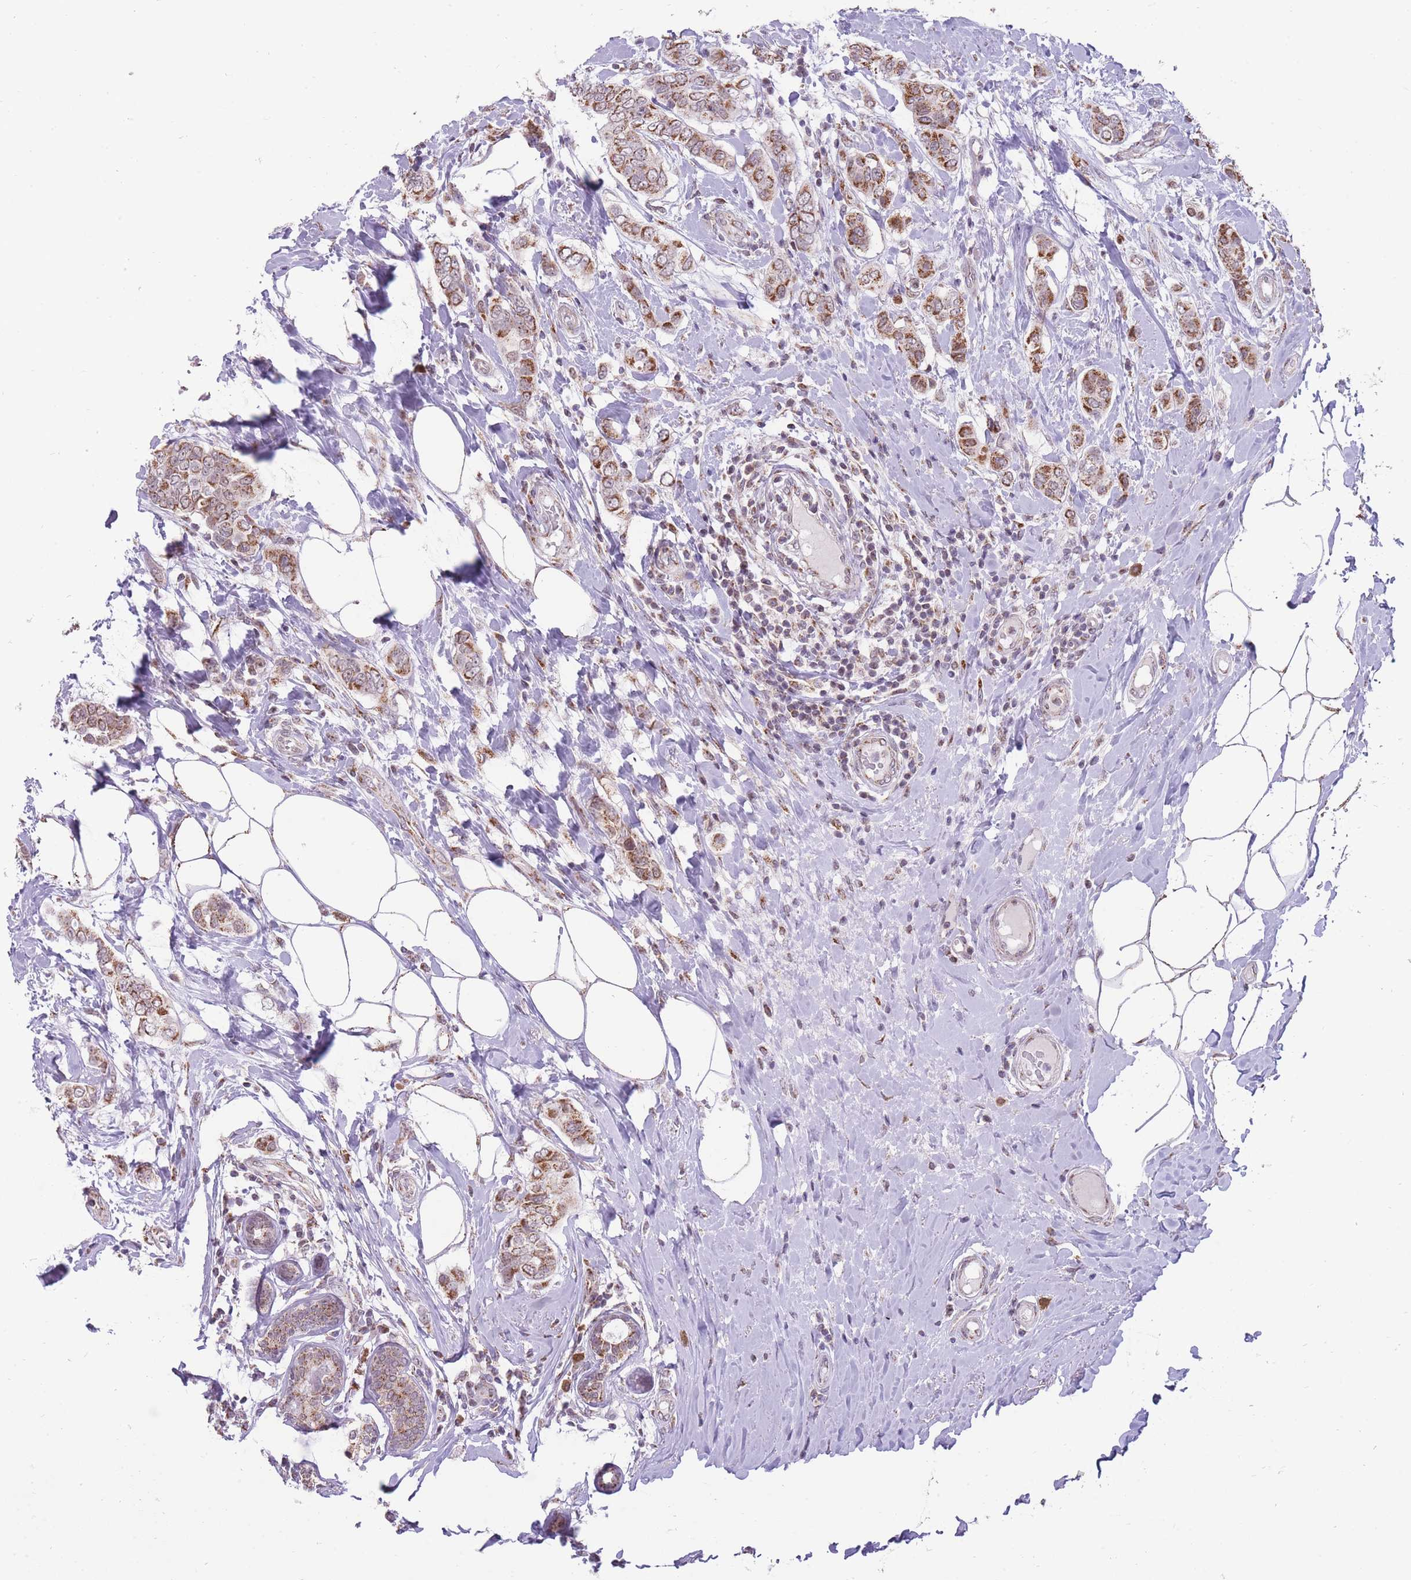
{"staining": {"intensity": "moderate", "quantity": ">75%", "location": "cytoplasmic/membranous"}, "tissue": "breast cancer", "cell_type": "Tumor cells", "image_type": "cancer", "snomed": [{"axis": "morphology", "description": "Lobular carcinoma"}, {"axis": "topography", "description": "Breast"}], "caption": "A high-resolution micrograph shows immunohistochemistry staining of breast cancer (lobular carcinoma), which demonstrates moderate cytoplasmic/membranous expression in approximately >75% of tumor cells.", "gene": "NELL1", "patient": {"sex": "female", "age": 51}}